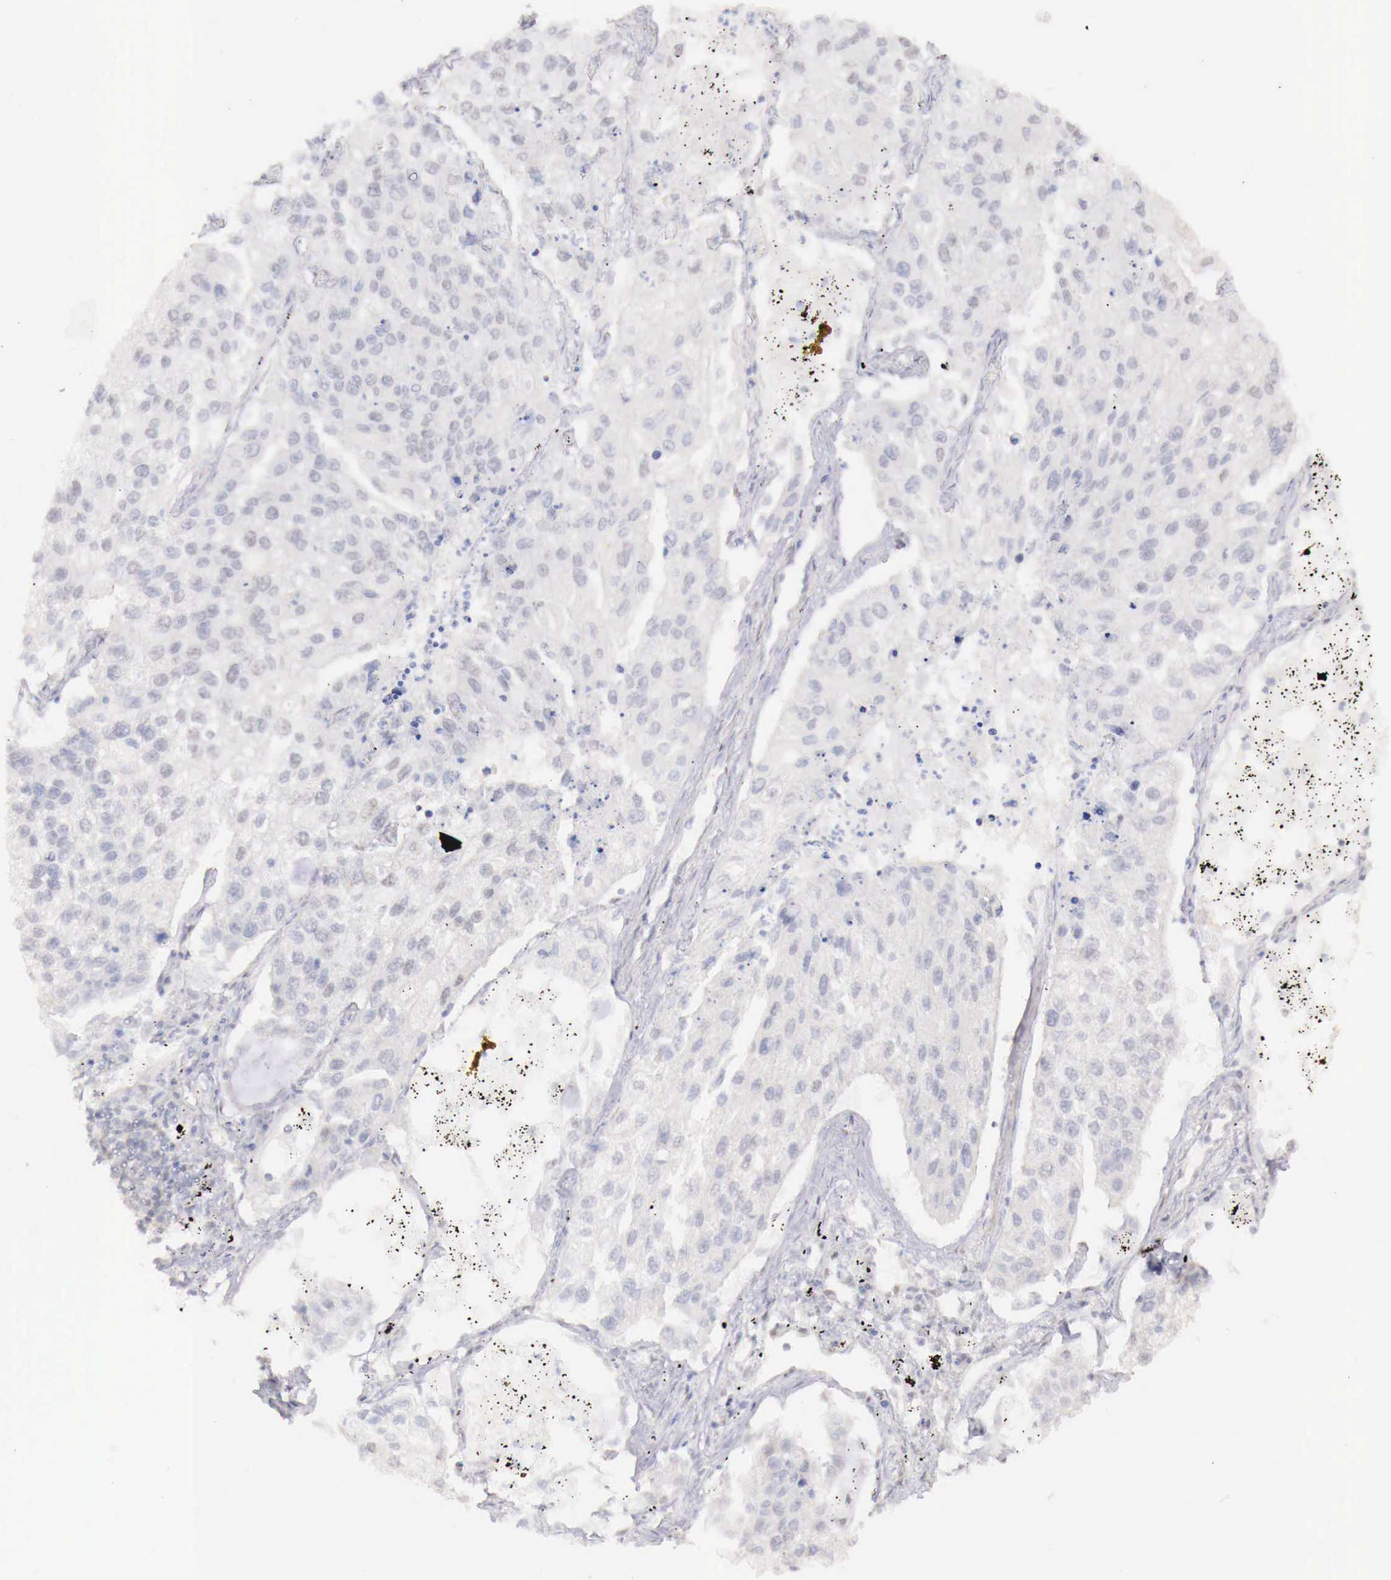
{"staining": {"intensity": "negative", "quantity": "none", "location": "none"}, "tissue": "lung cancer", "cell_type": "Tumor cells", "image_type": "cancer", "snomed": [{"axis": "morphology", "description": "Squamous cell carcinoma, NOS"}, {"axis": "topography", "description": "Lung"}], "caption": "High power microscopy micrograph of an immunohistochemistry micrograph of squamous cell carcinoma (lung), revealing no significant staining in tumor cells.", "gene": "UBA1", "patient": {"sex": "male", "age": 75}}